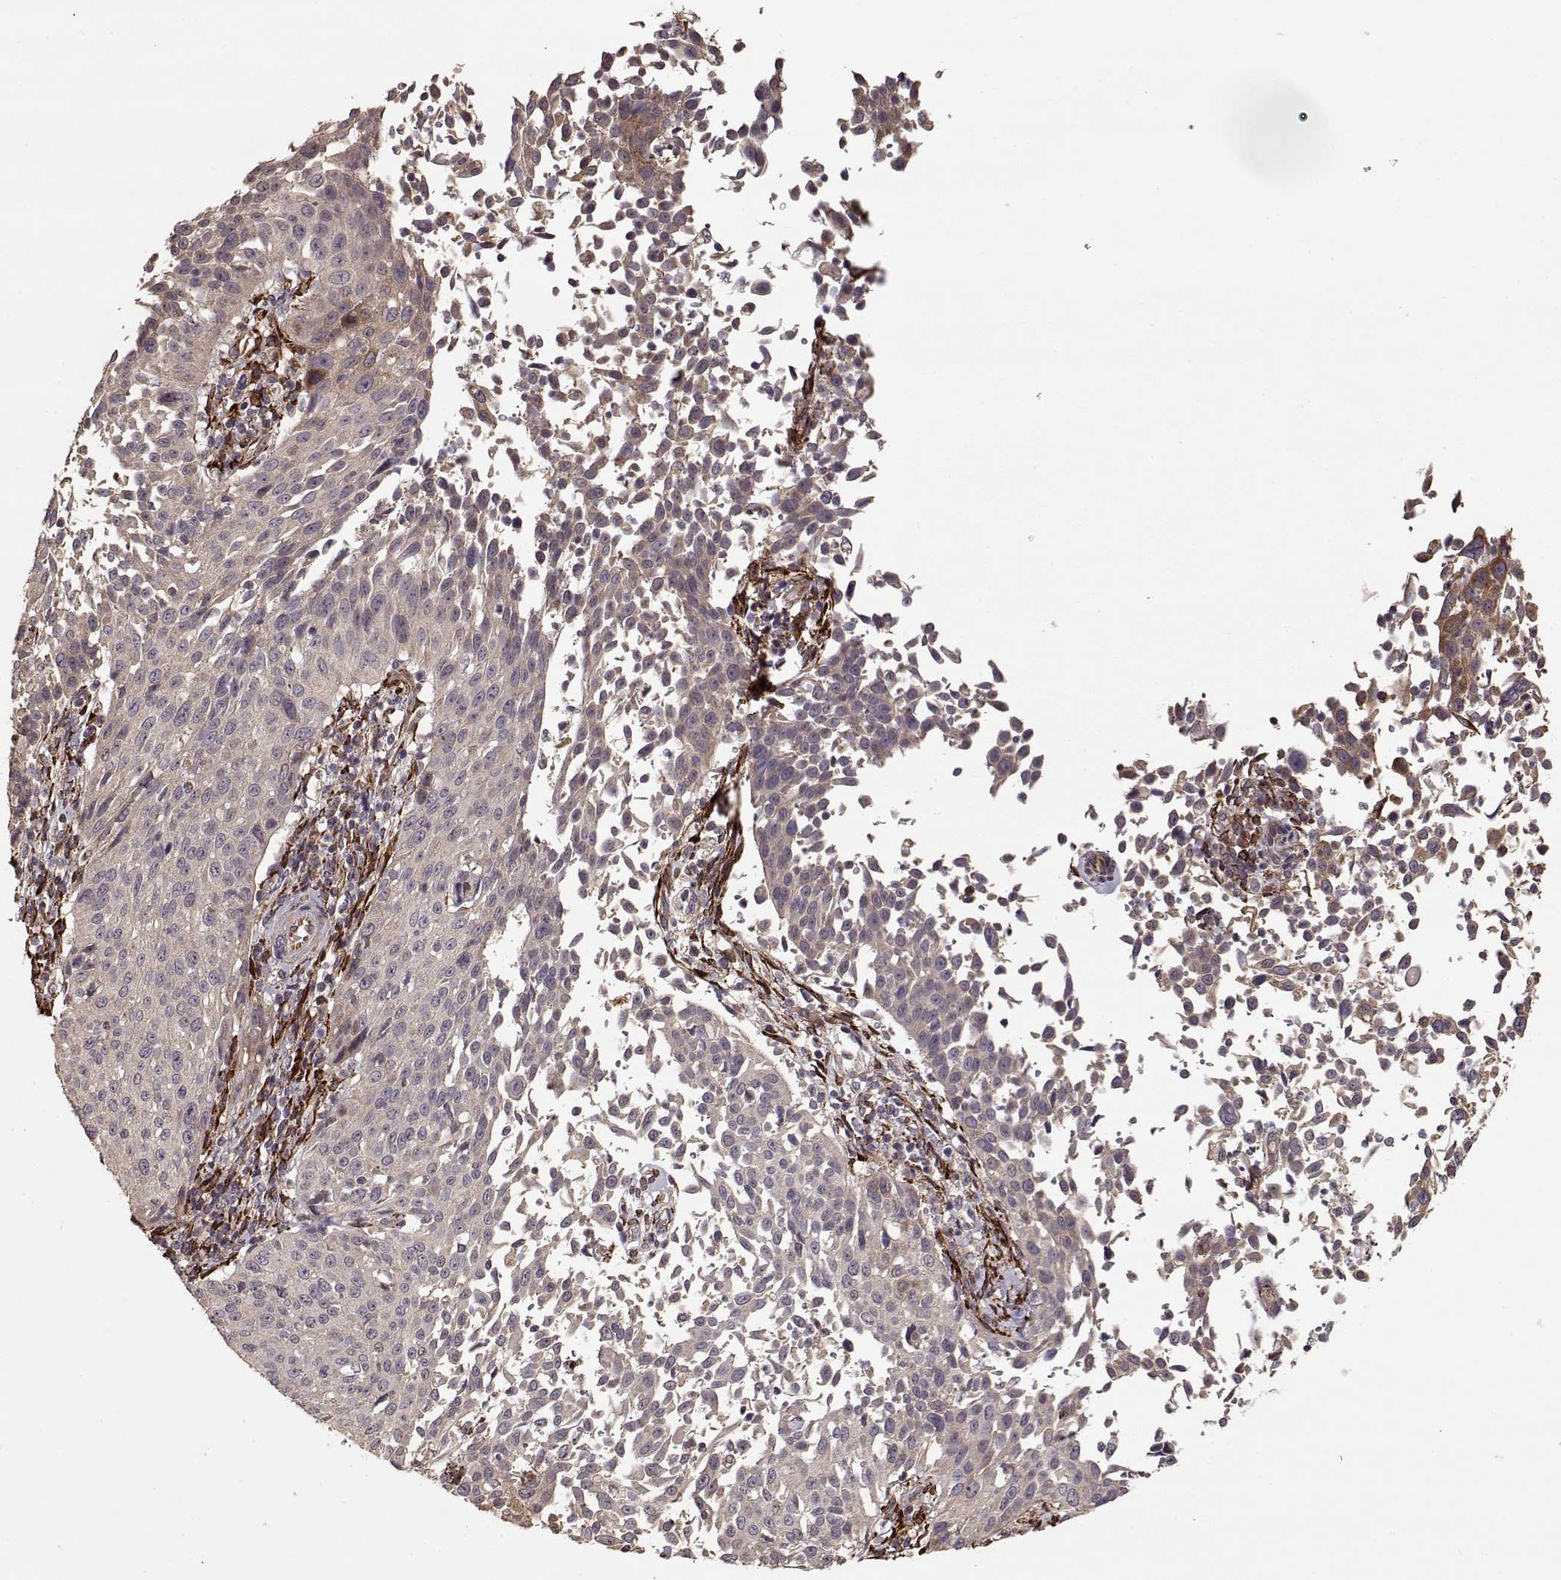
{"staining": {"intensity": "negative", "quantity": "none", "location": "none"}, "tissue": "cervical cancer", "cell_type": "Tumor cells", "image_type": "cancer", "snomed": [{"axis": "morphology", "description": "Squamous cell carcinoma, NOS"}, {"axis": "topography", "description": "Cervix"}], "caption": "An image of human cervical cancer is negative for staining in tumor cells.", "gene": "IMMP1L", "patient": {"sex": "female", "age": 26}}